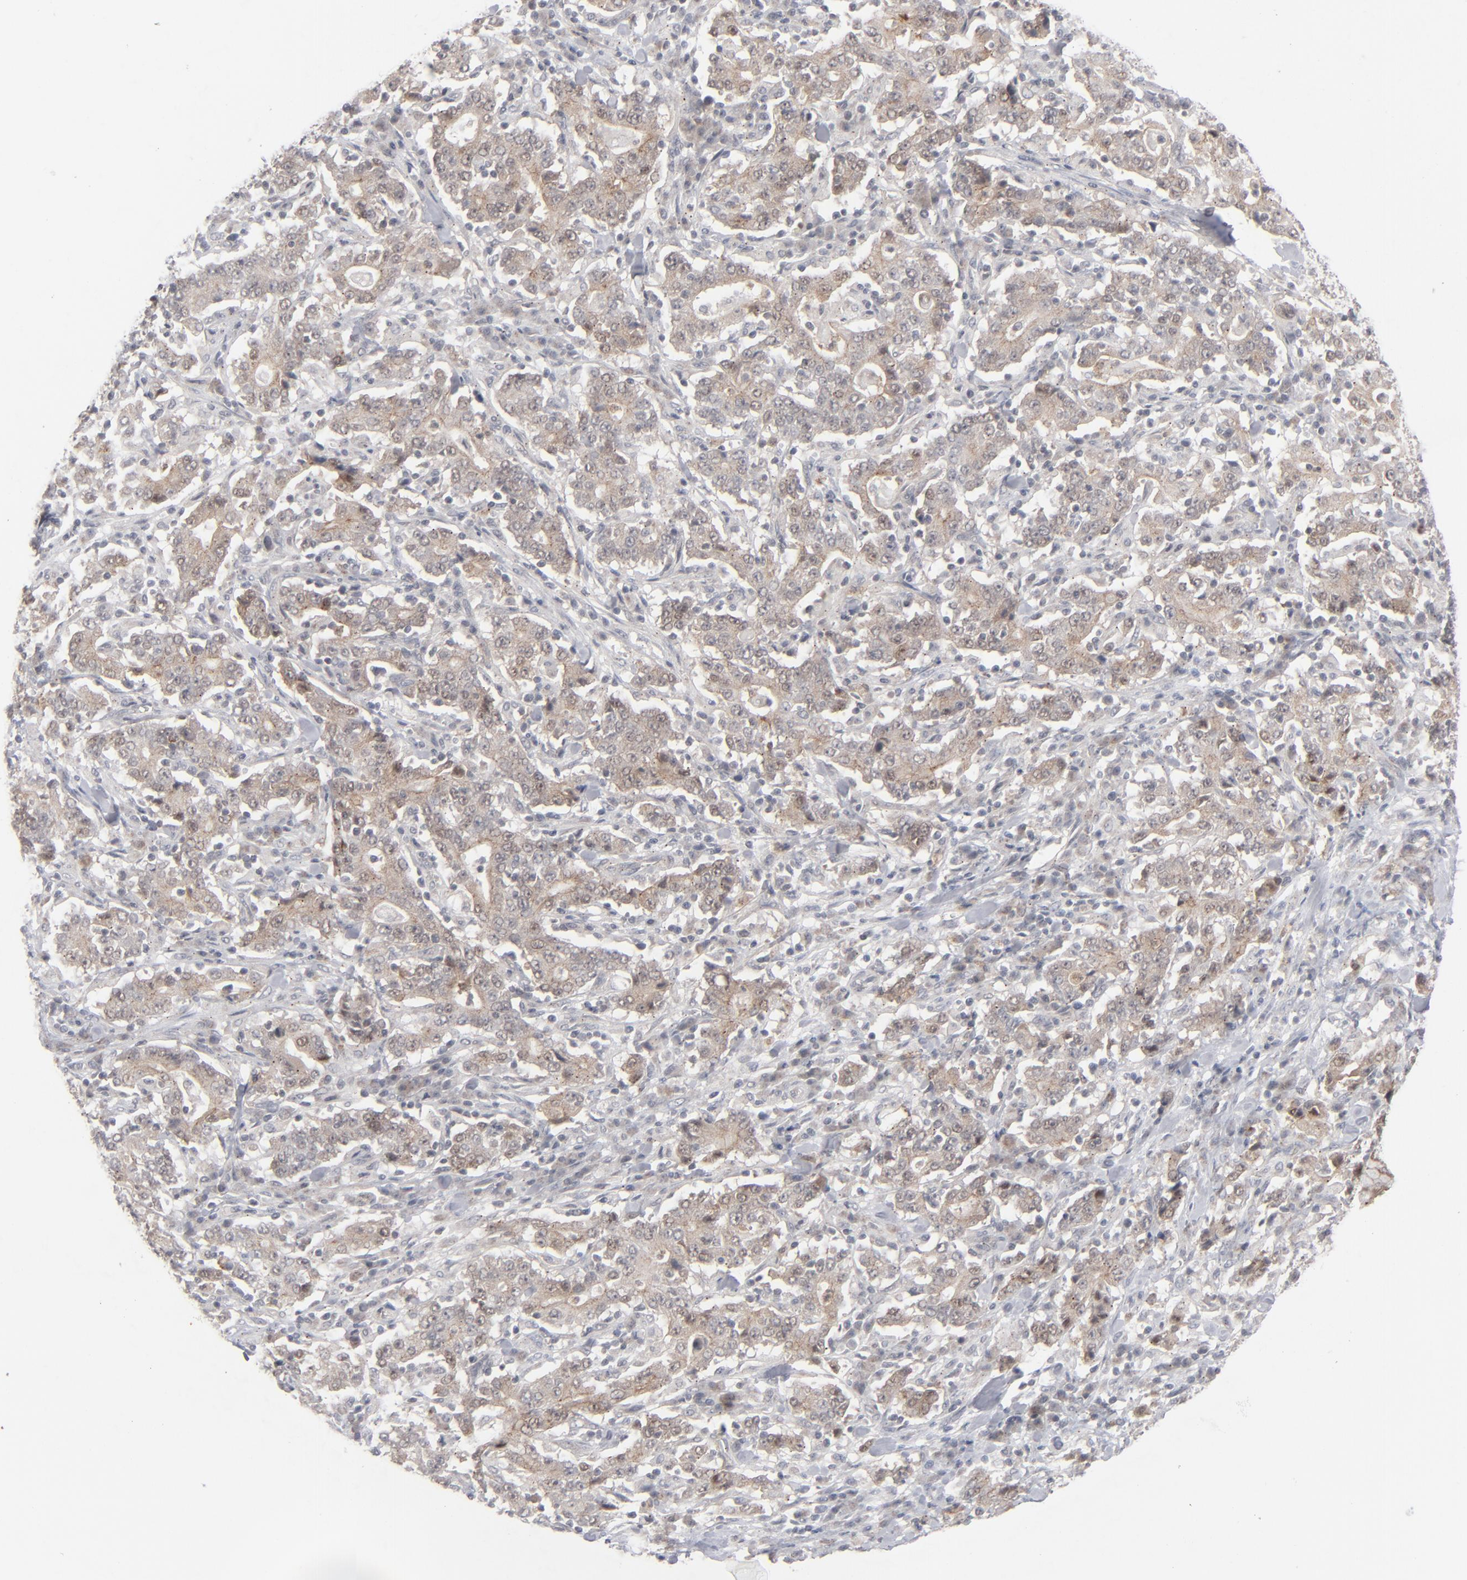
{"staining": {"intensity": "moderate", "quantity": ">75%", "location": "cytoplasmic/membranous"}, "tissue": "stomach cancer", "cell_type": "Tumor cells", "image_type": "cancer", "snomed": [{"axis": "morphology", "description": "Normal tissue, NOS"}, {"axis": "morphology", "description": "Adenocarcinoma, NOS"}, {"axis": "topography", "description": "Stomach, upper"}, {"axis": "topography", "description": "Stomach"}], "caption": "Tumor cells reveal medium levels of moderate cytoplasmic/membranous positivity in approximately >75% of cells in human adenocarcinoma (stomach).", "gene": "POF1B", "patient": {"sex": "male", "age": 59}}